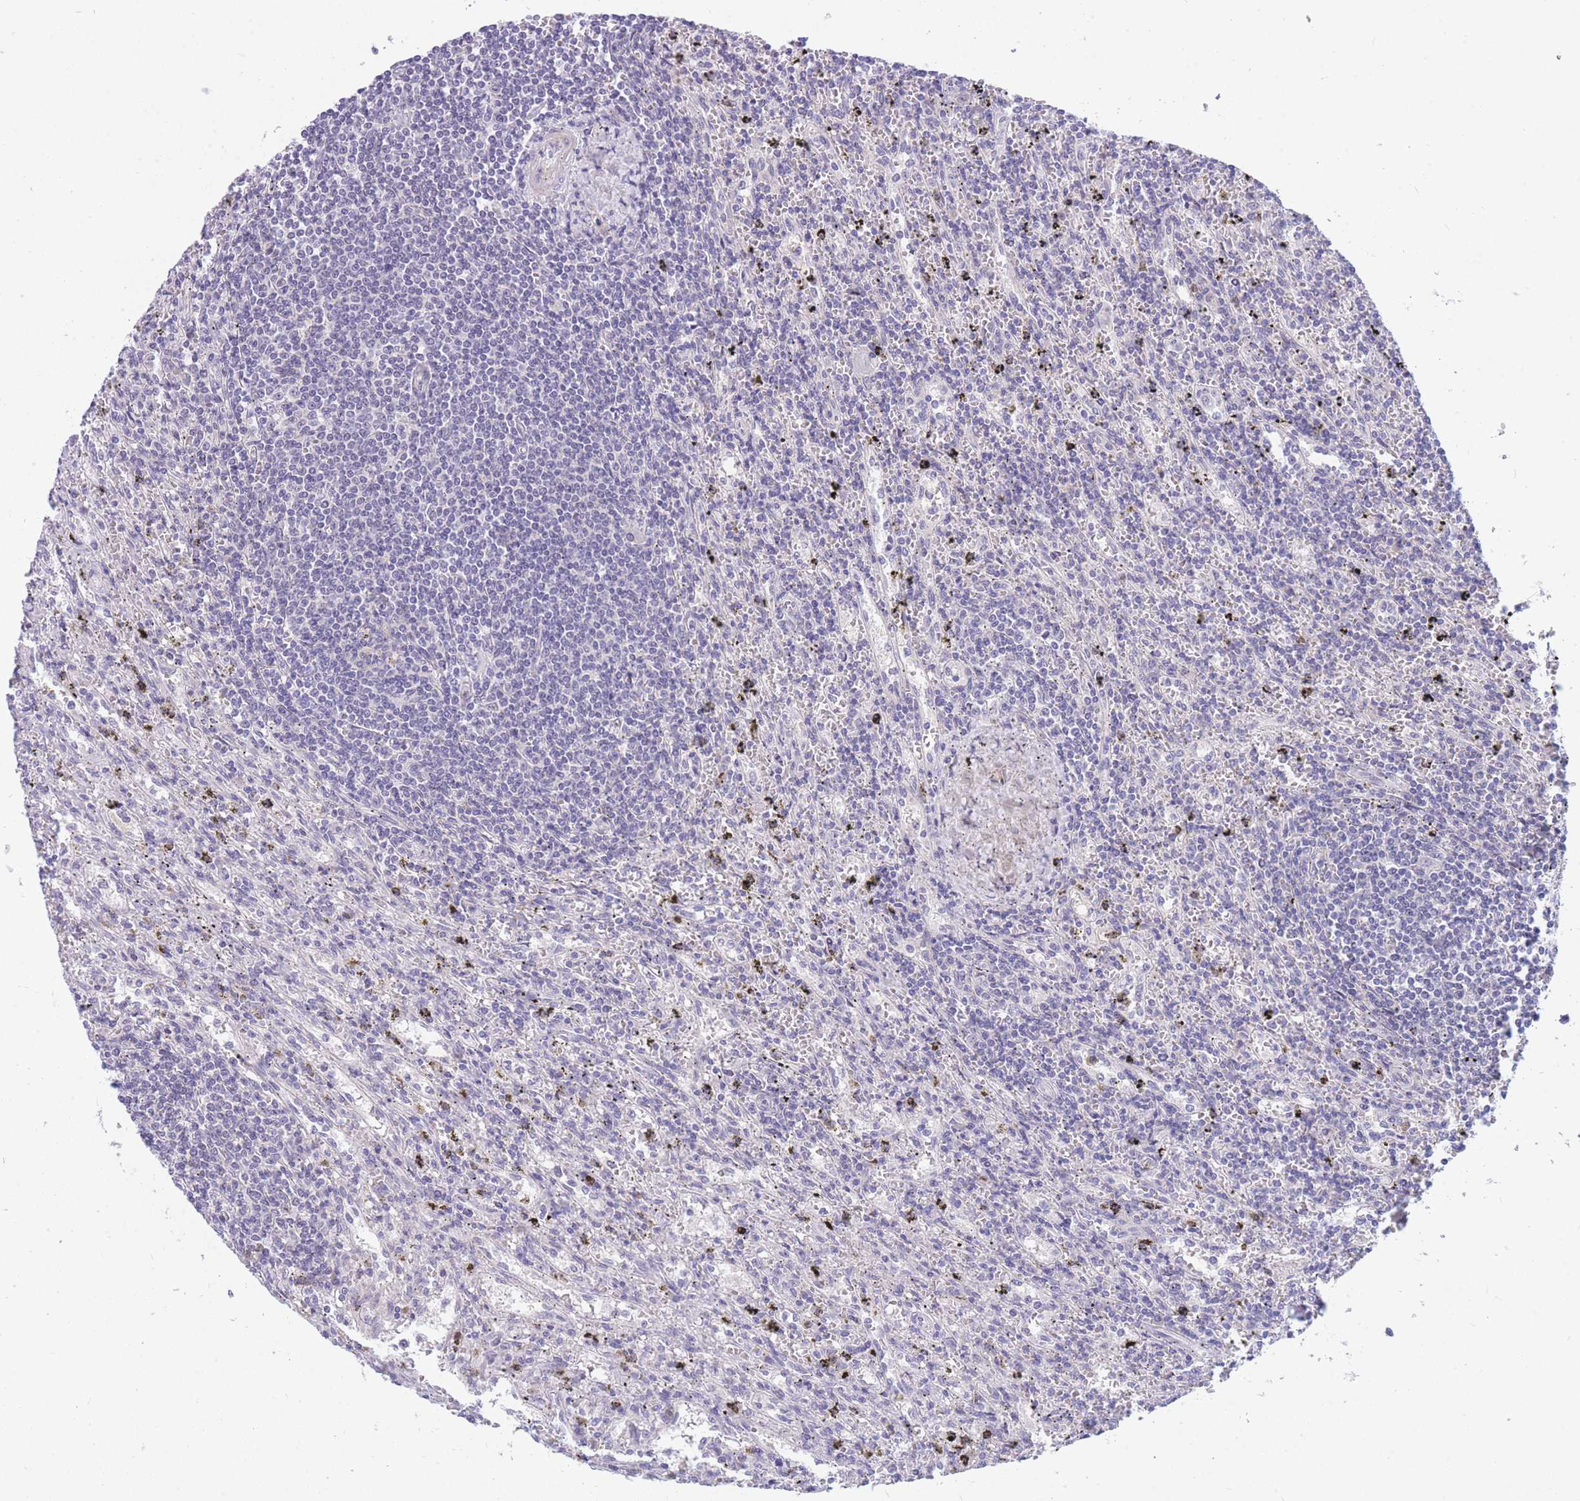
{"staining": {"intensity": "negative", "quantity": "none", "location": "none"}, "tissue": "lymphoma", "cell_type": "Tumor cells", "image_type": "cancer", "snomed": [{"axis": "morphology", "description": "Malignant lymphoma, non-Hodgkin's type, Low grade"}, {"axis": "topography", "description": "Spleen"}], "caption": "The micrograph reveals no staining of tumor cells in lymphoma. (DAB IHC, high magnification).", "gene": "DDX49", "patient": {"sex": "male", "age": 76}}